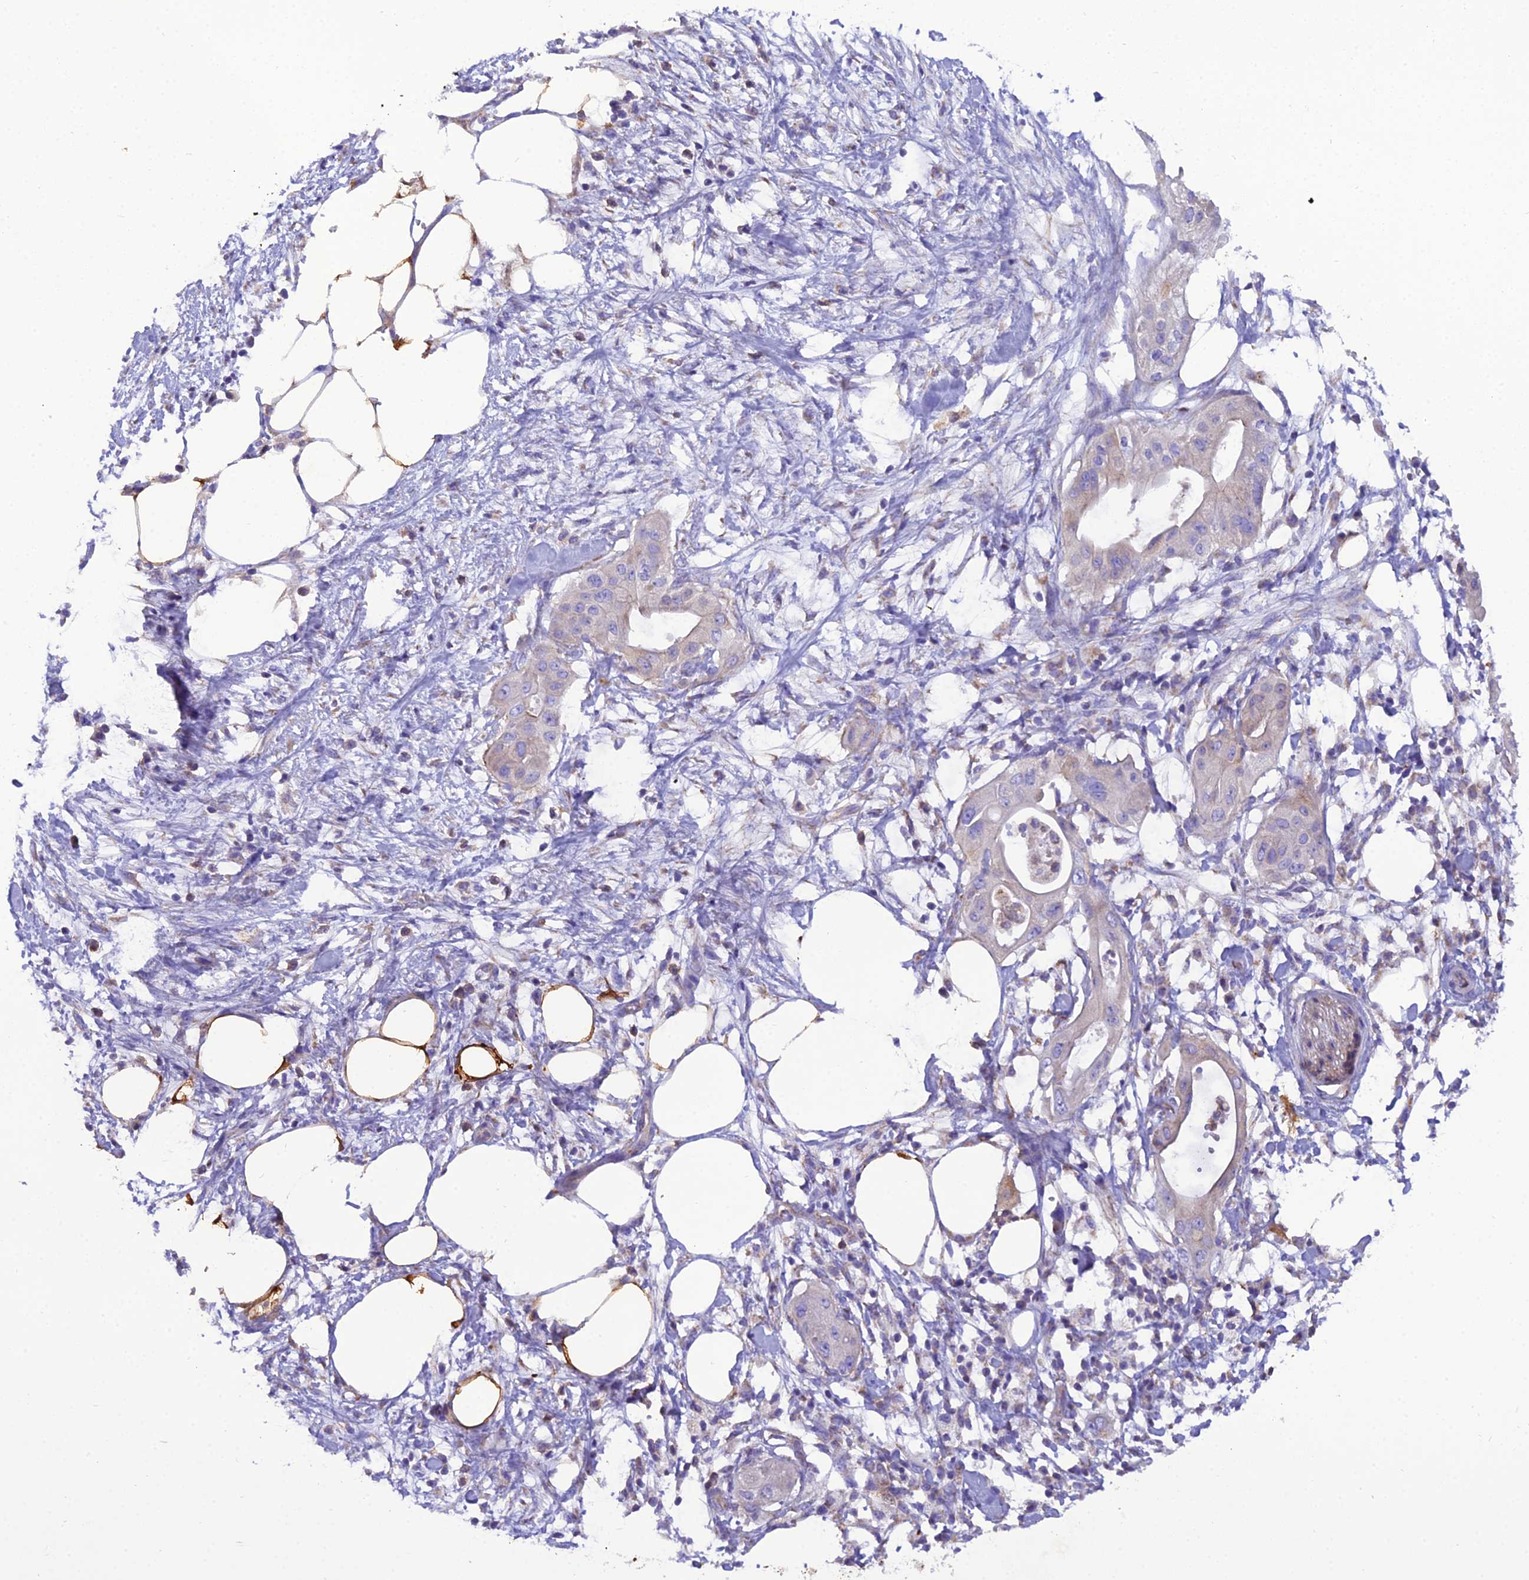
{"staining": {"intensity": "negative", "quantity": "none", "location": "none"}, "tissue": "pancreatic cancer", "cell_type": "Tumor cells", "image_type": "cancer", "snomed": [{"axis": "morphology", "description": "Adenocarcinoma, NOS"}, {"axis": "topography", "description": "Pancreas"}], "caption": "Immunohistochemistry photomicrograph of pancreatic cancer (adenocarcinoma) stained for a protein (brown), which demonstrates no expression in tumor cells.", "gene": "GPD1", "patient": {"sex": "male", "age": 68}}